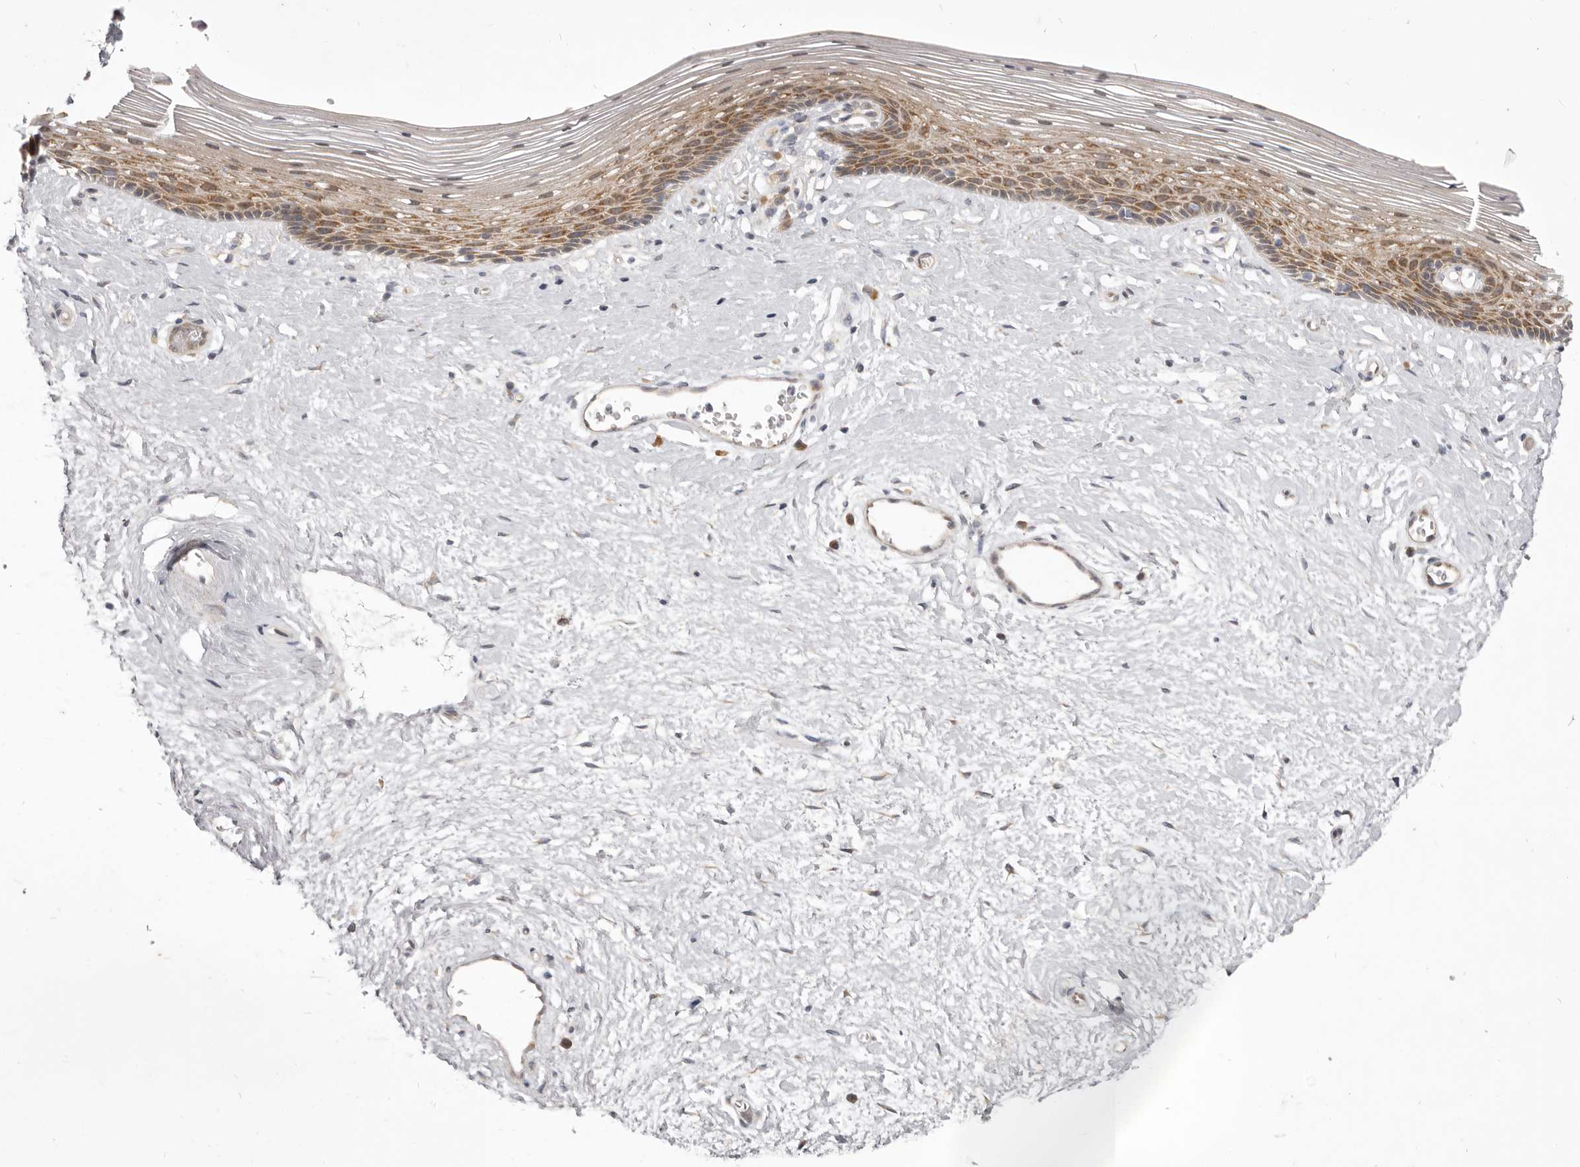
{"staining": {"intensity": "moderate", "quantity": "25%-75%", "location": "cytoplasmic/membranous"}, "tissue": "vagina", "cell_type": "Squamous epithelial cells", "image_type": "normal", "snomed": [{"axis": "morphology", "description": "Normal tissue, NOS"}, {"axis": "topography", "description": "Vagina"}], "caption": "IHC of normal vagina demonstrates medium levels of moderate cytoplasmic/membranous expression in approximately 25%-75% of squamous epithelial cells. The protein is shown in brown color, while the nuclei are stained blue.", "gene": "TBC1D8B", "patient": {"sex": "female", "age": 46}}